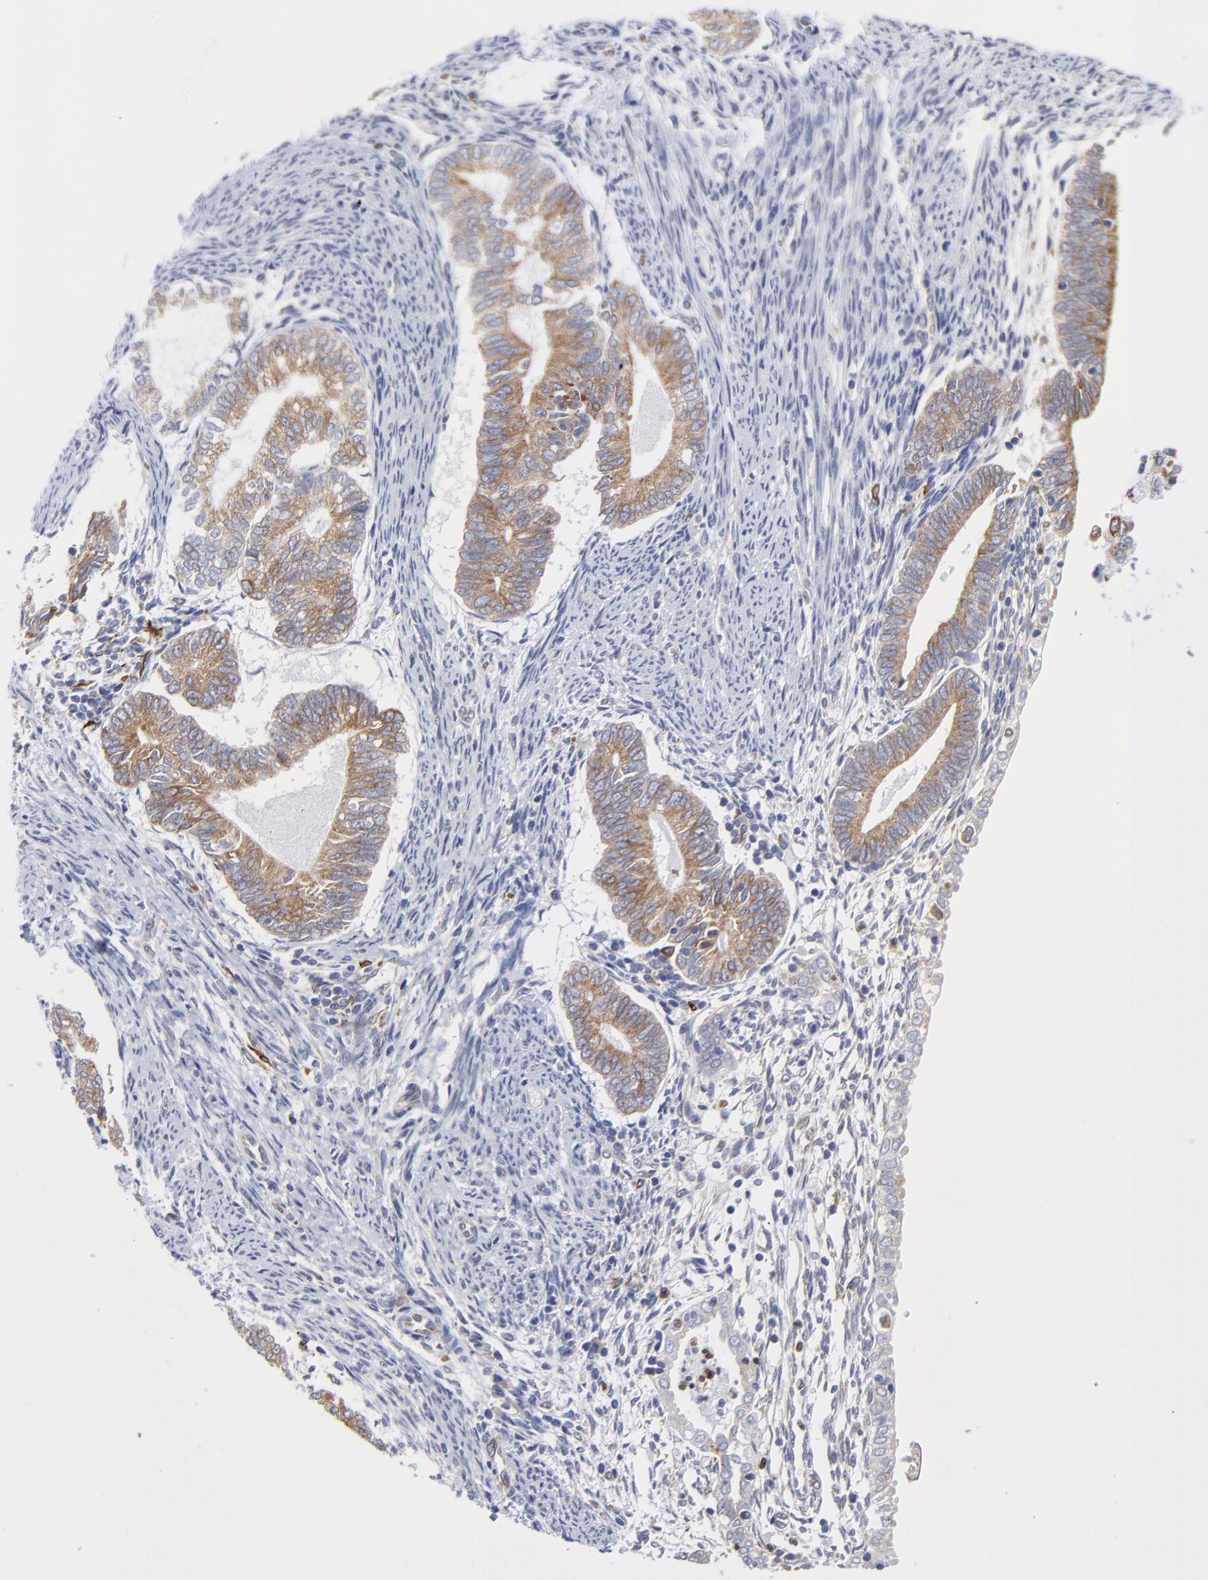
{"staining": {"intensity": "moderate", "quantity": ">75%", "location": "cytoplasmic/membranous"}, "tissue": "endometrial cancer", "cell_type": "Tumor cells", "image_type": "cancer", "snomed": [{"axis": "morphology", "description": "Adenocarcinoma, NOS"}, {"axis": "topography", "description": "Endometrium"}], "caption": "Immunohistochemical staining of endometrial cancer (adenocarcinoma) reveals moderate cytoplasmic/membranous protein positivity in approximately >75% of tumor cells.", "gene": "MOSPD2", "patient": {"sex": "female", "age": 63}}